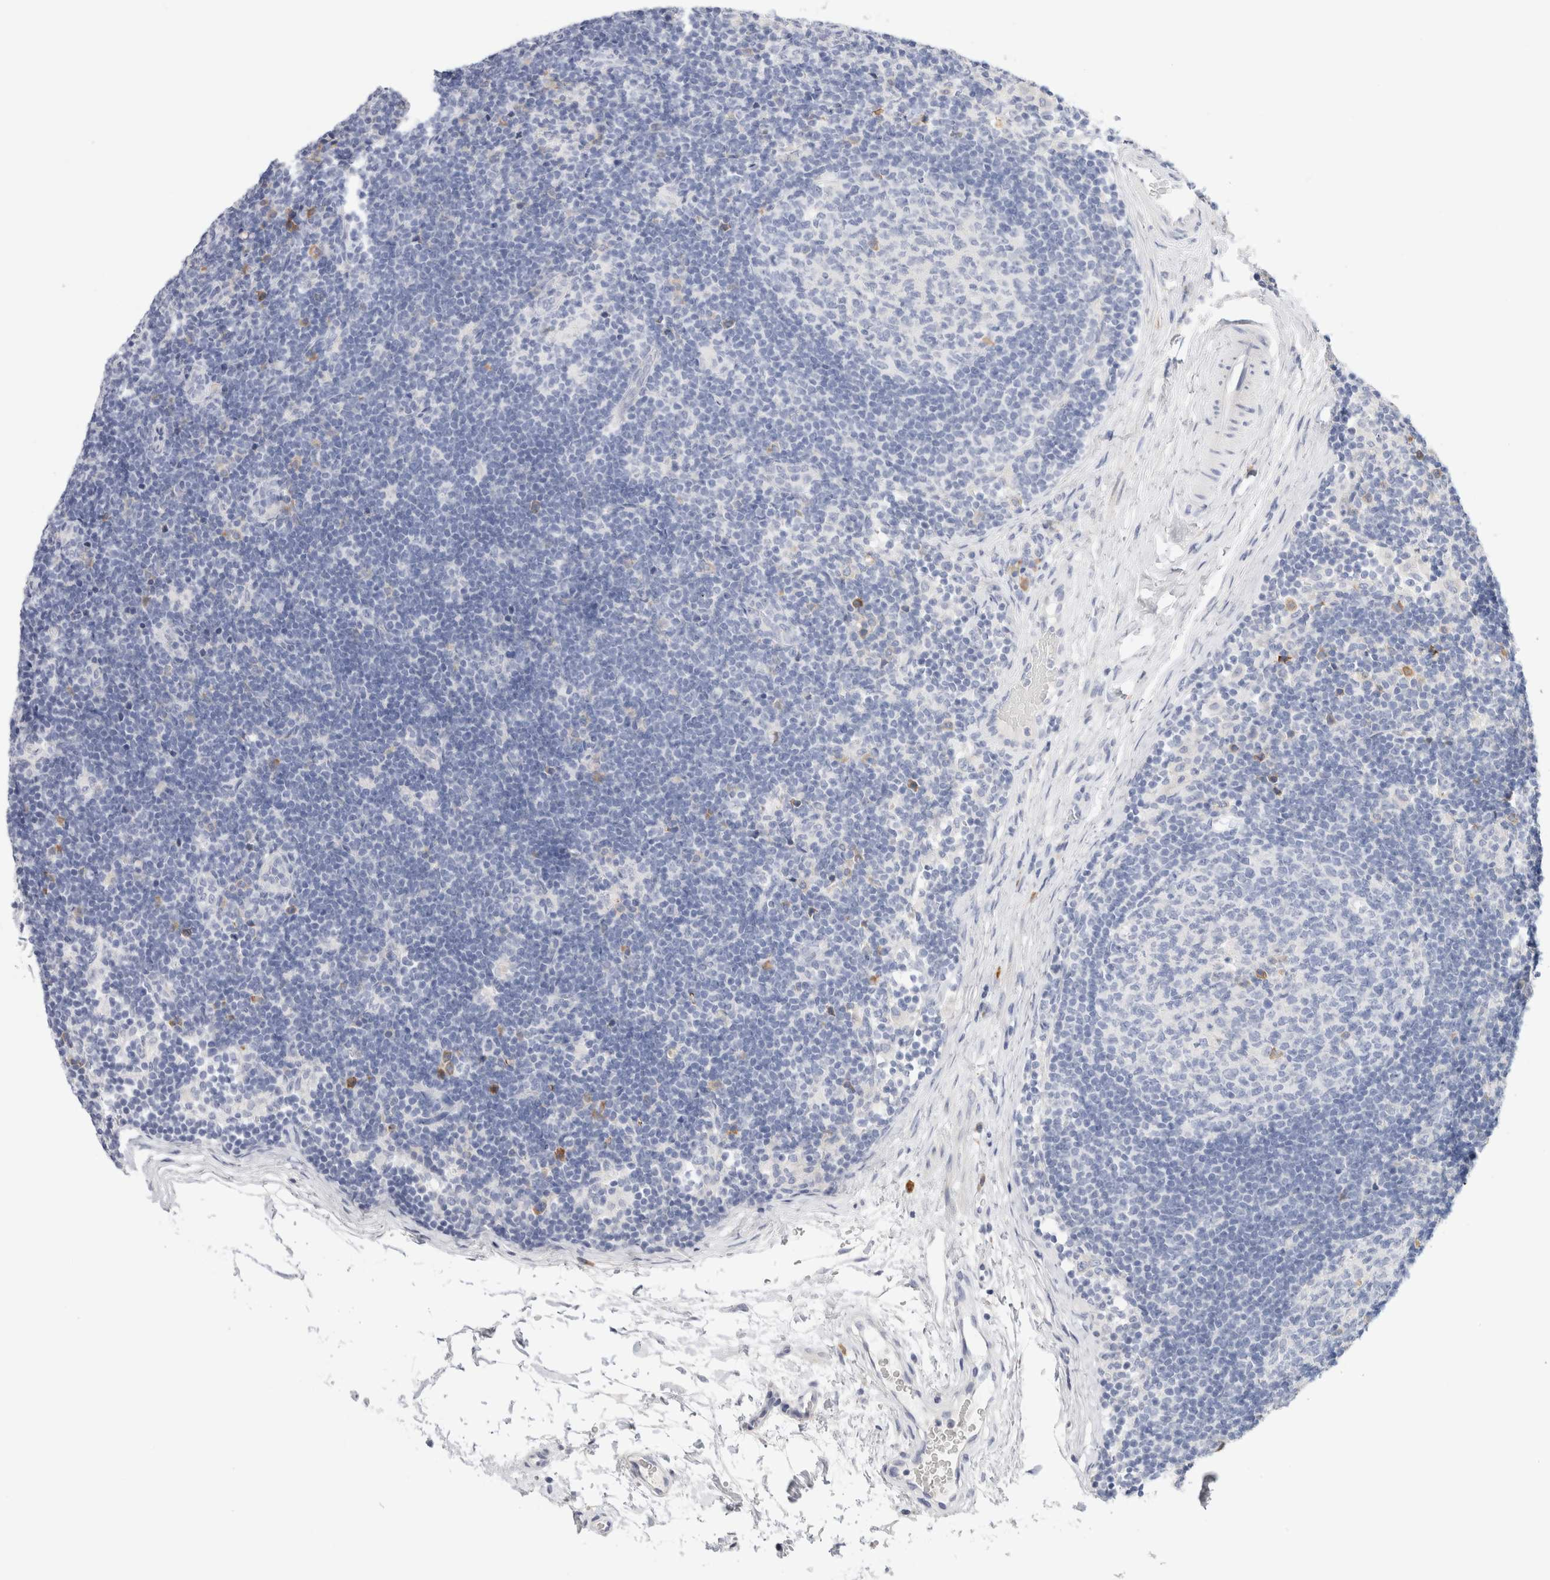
{"staining": {"intensity": "negative", "quantity": "none", "location": "none"}, "tissue": "lymph node", "cell_type": "Germinal center cells", "image_type": "normal", "snomed": [{"axis": "morphology", "description": "Normal tissue, NOS"}, {"axis": "topography", "description": "Lymph node"}], "caption": "Immunohistochemical staining of normal human lymph node exhibits no significant staining in germinal center cells.", "gene": "GADD45G", "patient": {"sex": "female", "age": 22}}